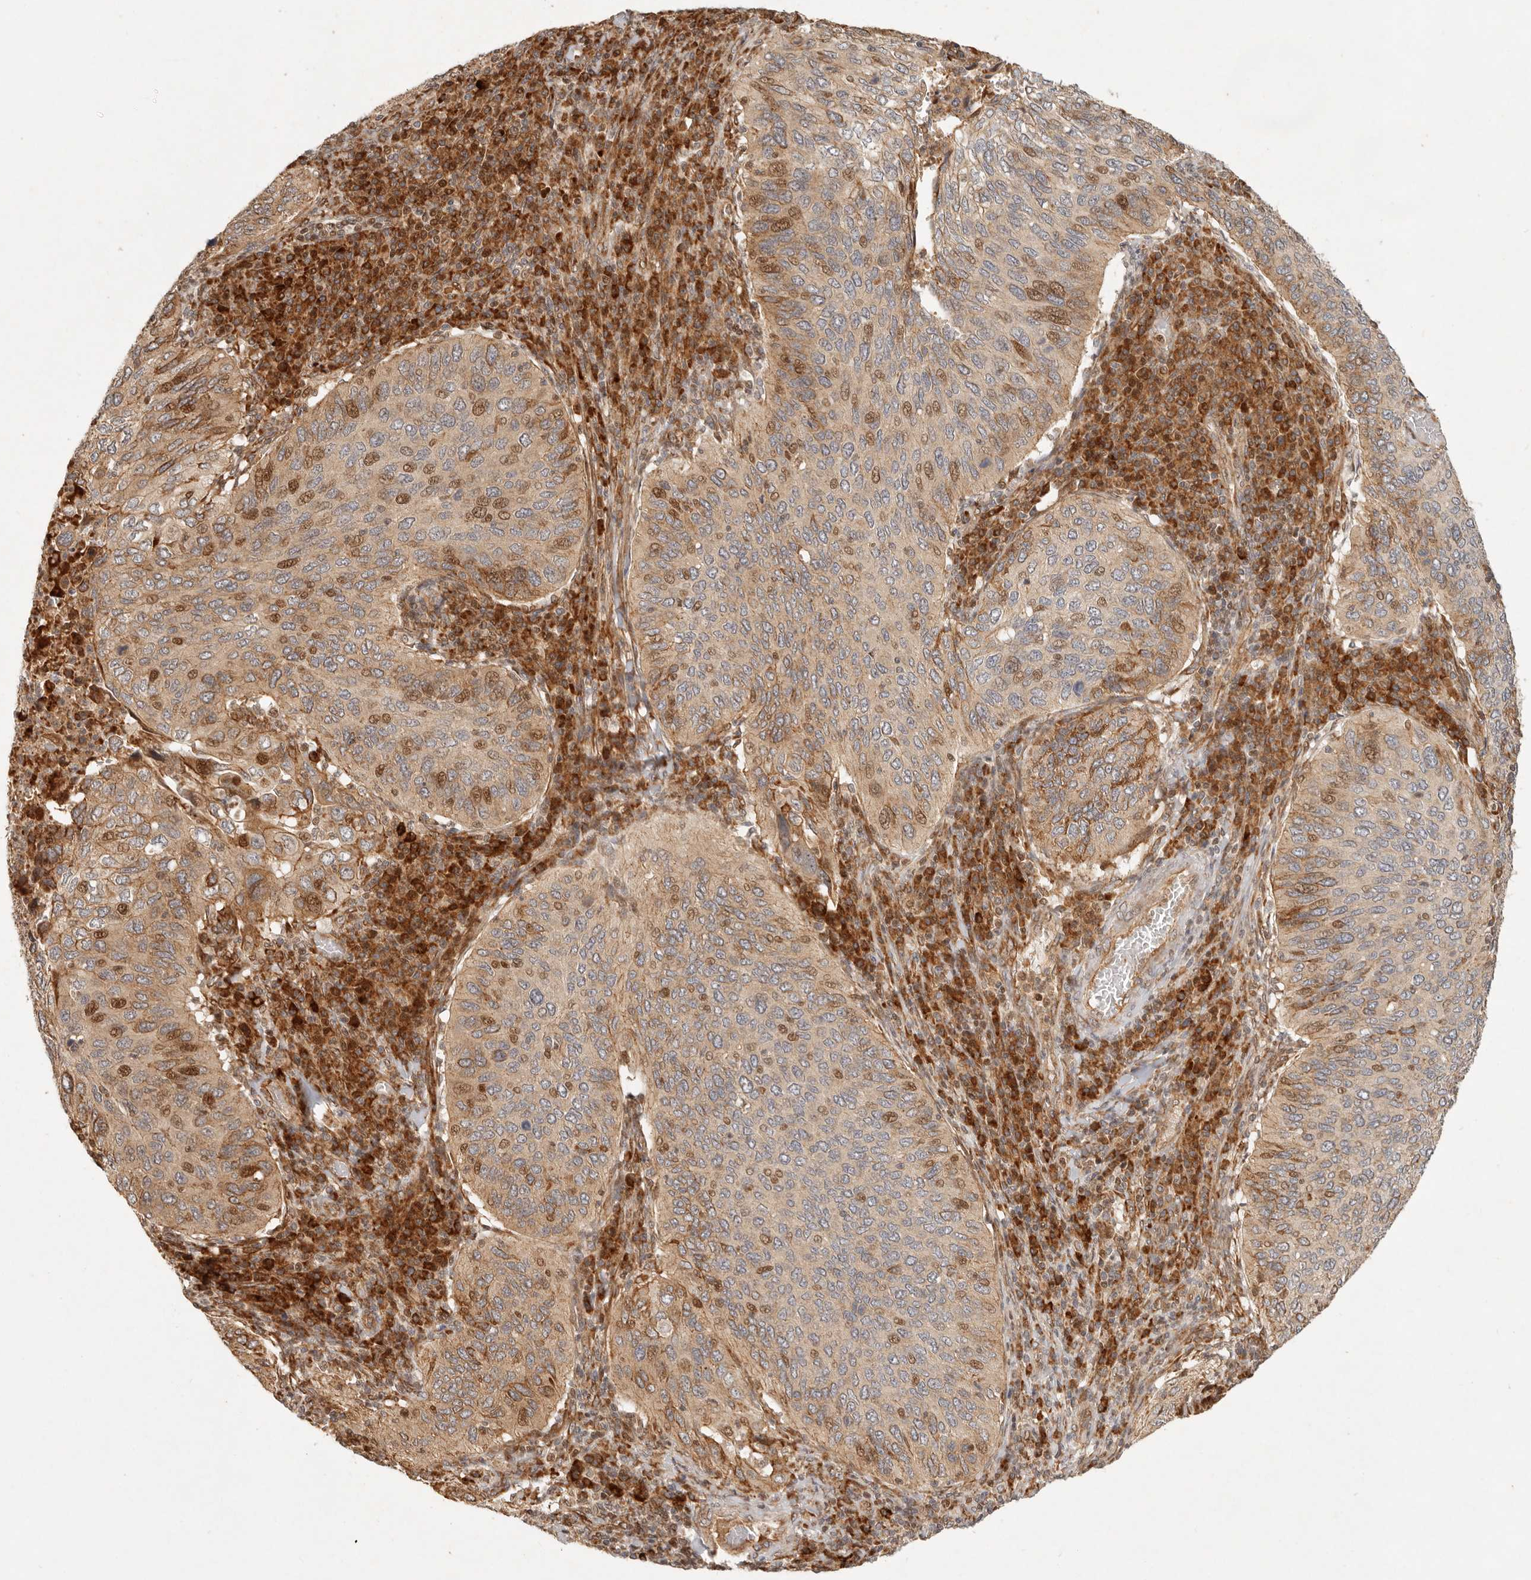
{"staining": {"intensity": "moderate", "quantity": ">75%", "location": "cytoplasmic/membranous,nuclear"}, "tissue": "cervical cancer", "cell_type": "Tumor cells", "image_type": "cancer", "snomed": [{"axis": "morphology", "description": "Squamous cell carcinoma, NOS"}, {"axis": "topography", "description": "Cervix"}], "caption": "Immunohistochemistry (DAB) staining of cervical cancer reveals moderate cytoplasmic/membranous and nuclear protein positivity in approximately >75% of tumor cells.", "gene": "KLHL38", "patient": {"sex": "female", "age": 38}}